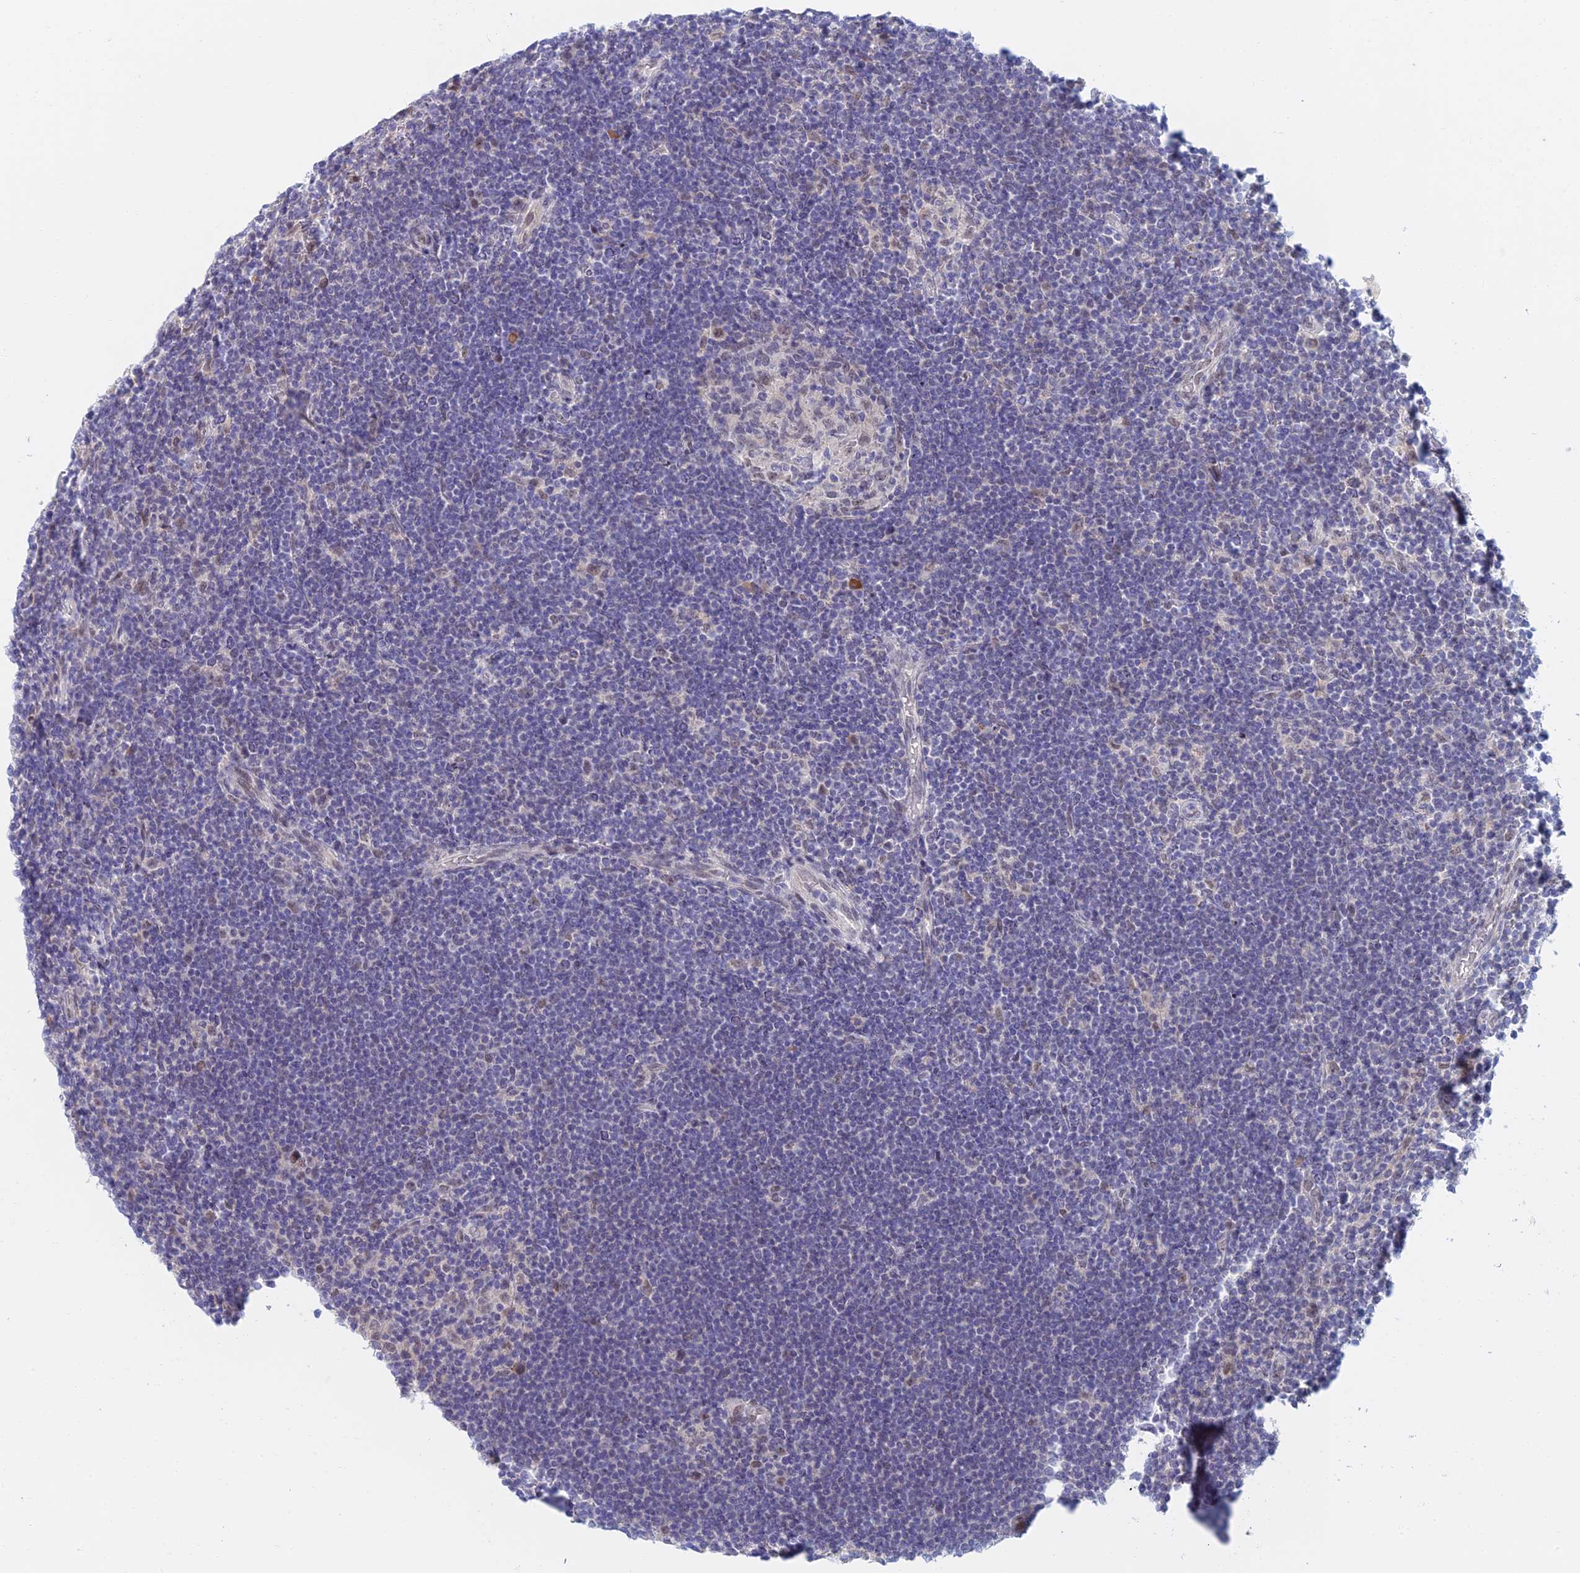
{"staining": {"intensity": "weak", "quantity": "25%-75%", "location": "nuclear"}, "tissue": "lymphoma", "cell_type": "Tumor cells", "image_type": "cancer", "snomed": [{"axis": "morphology", "description": "Hodgkin's disease, NOS"}, {"axis": "topography", "description": "Lymph node"}], "caption": "Immunohistochemical staining of Hodgkin's disease reveals weak nuclear protein positivity in about 25%-75% of tumor cells.", "gene": "ZUP1", "patient": {"sex": "female", "age": 57}}